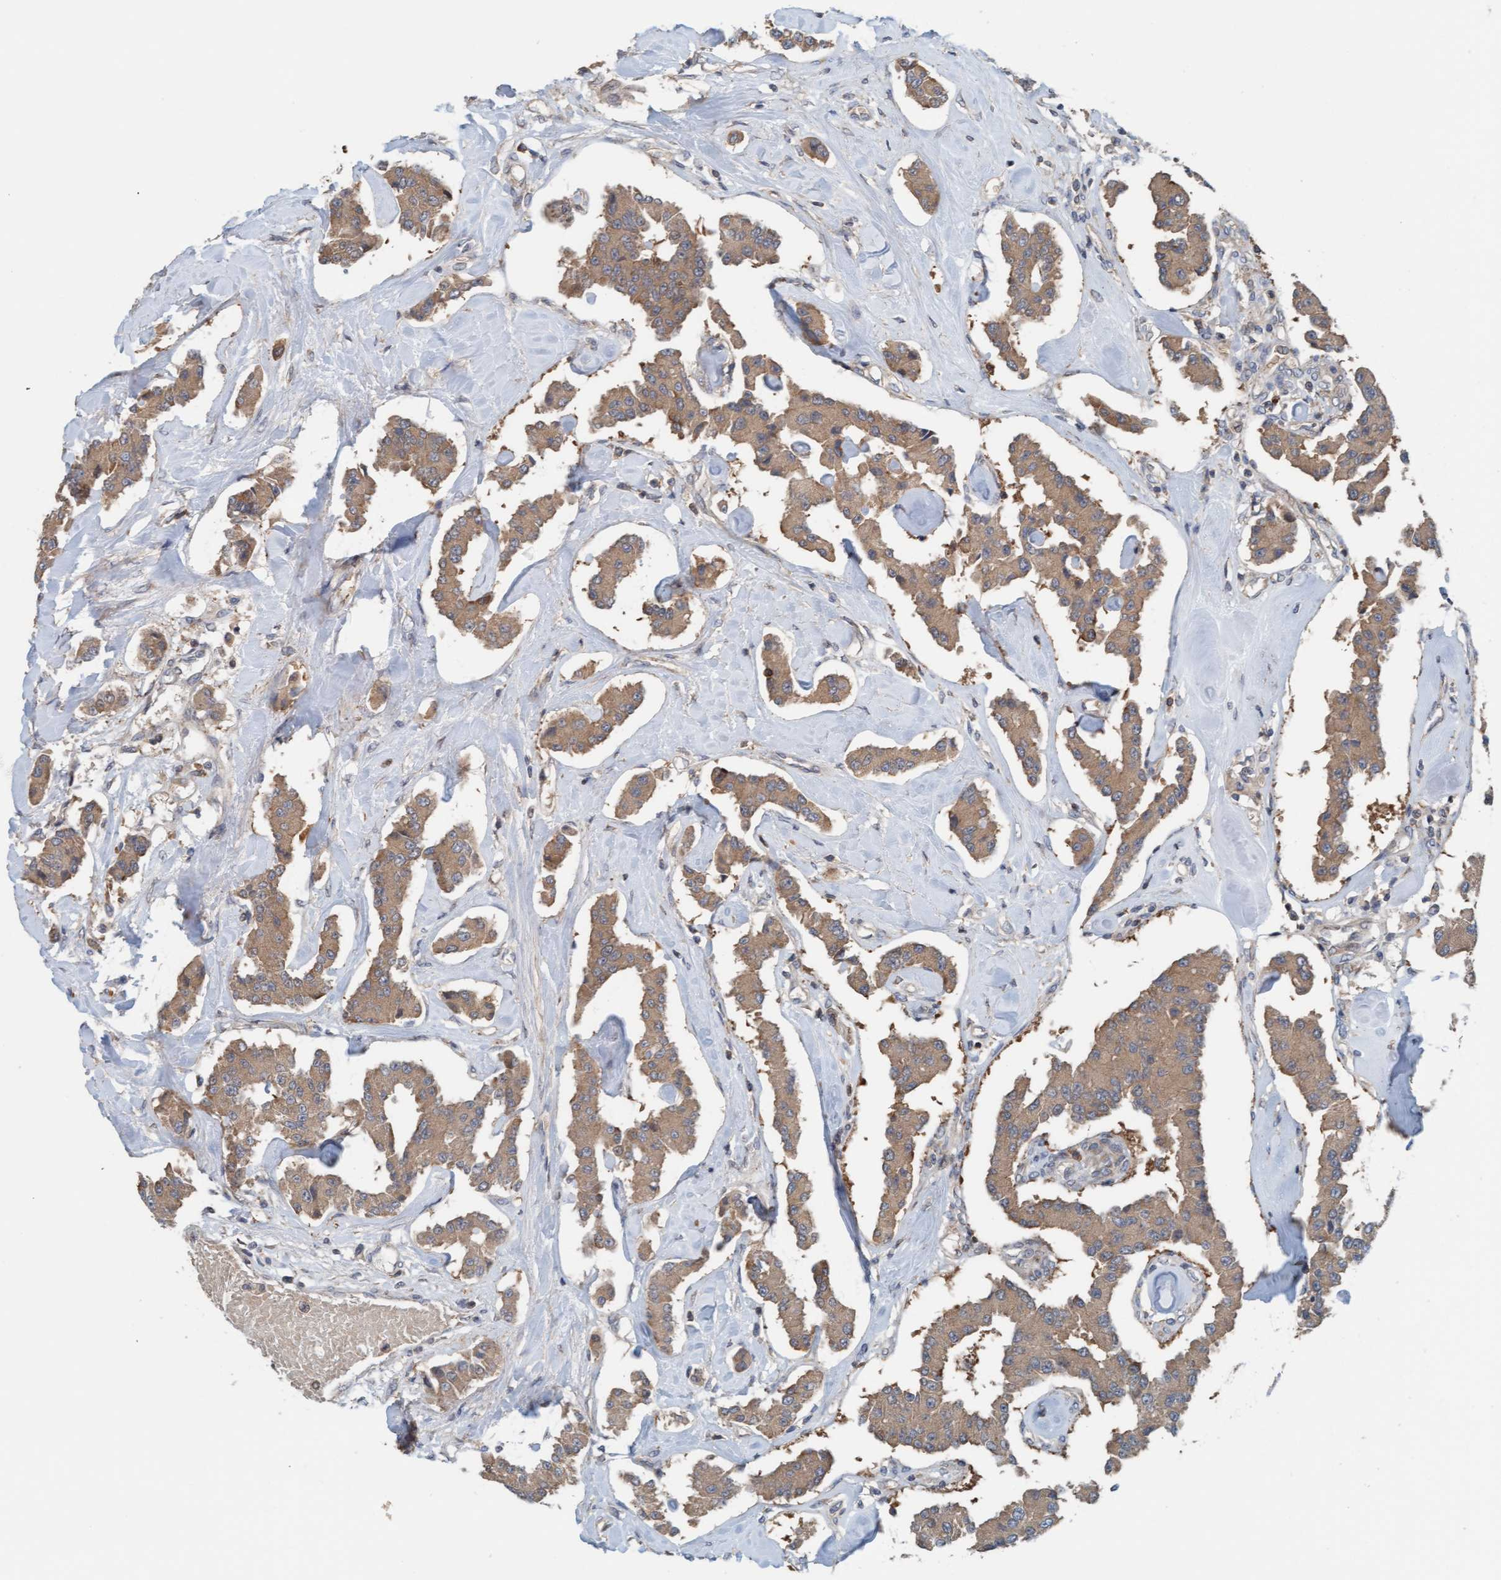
{"staining": {"intensity": "moderate", "quantity": ">75%", "location": "cytoplasmic/membranous"}, "tissue": "carcinoid", "cell_type": "Tumor cells", "image_type": "cancer", "snomed": [{"axis": "morphology", "description": "Carcinoid, malignant, NOS"}, {"axis": "topography", "description": "Pancreas"}], "caption": "IHC photomicrograph of neoplastic tissue: human carcinoid stained using immunohistochemistry demonstrates medium levels of moderate protein expression localized specifically in the cytoplasmic/membranous of tumor cells, appearing as a cytoplasmic/membranous brown color.", "gene": "UBAP1", "patient": {"sex": "male", "age": 41}}